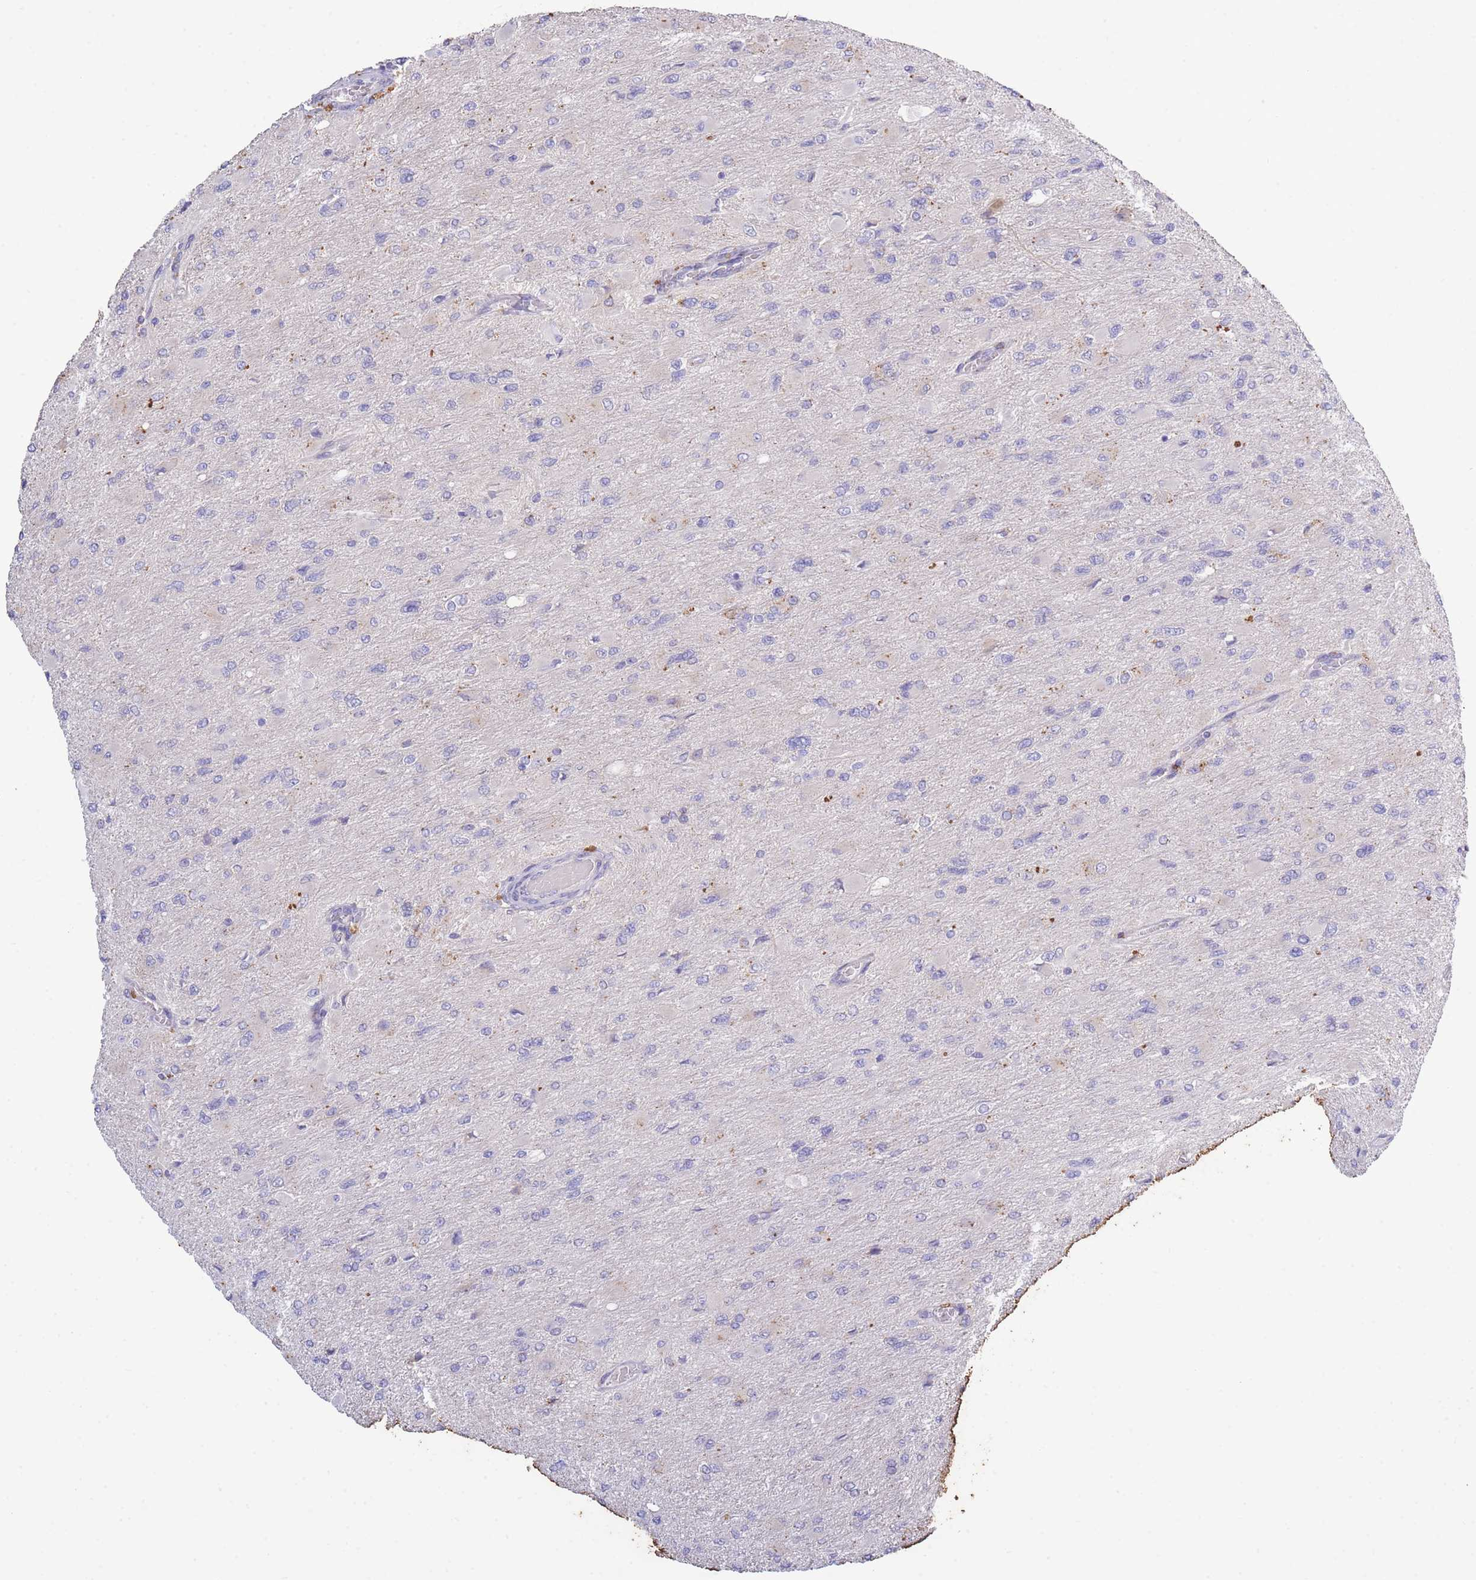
{"staining": {"intensity": "negative", "quantity": "none", "location": "none"}, "tissue": "glioma", "cell_type": "Tumor cells", "image_type": "cancer", "snomed": [{"axis": "morphology", "description": "Glioma, malignant, High grade"}, {"axis": "topography", "description": "Cerebral cortex"}], "caption": "This is an immunohistochemistry micrograph of human high-grade glioma (malignant). There is no positivity in tumor cells.", "gene": "CENPM", "patient": {"sex": "female", "age": 36}}